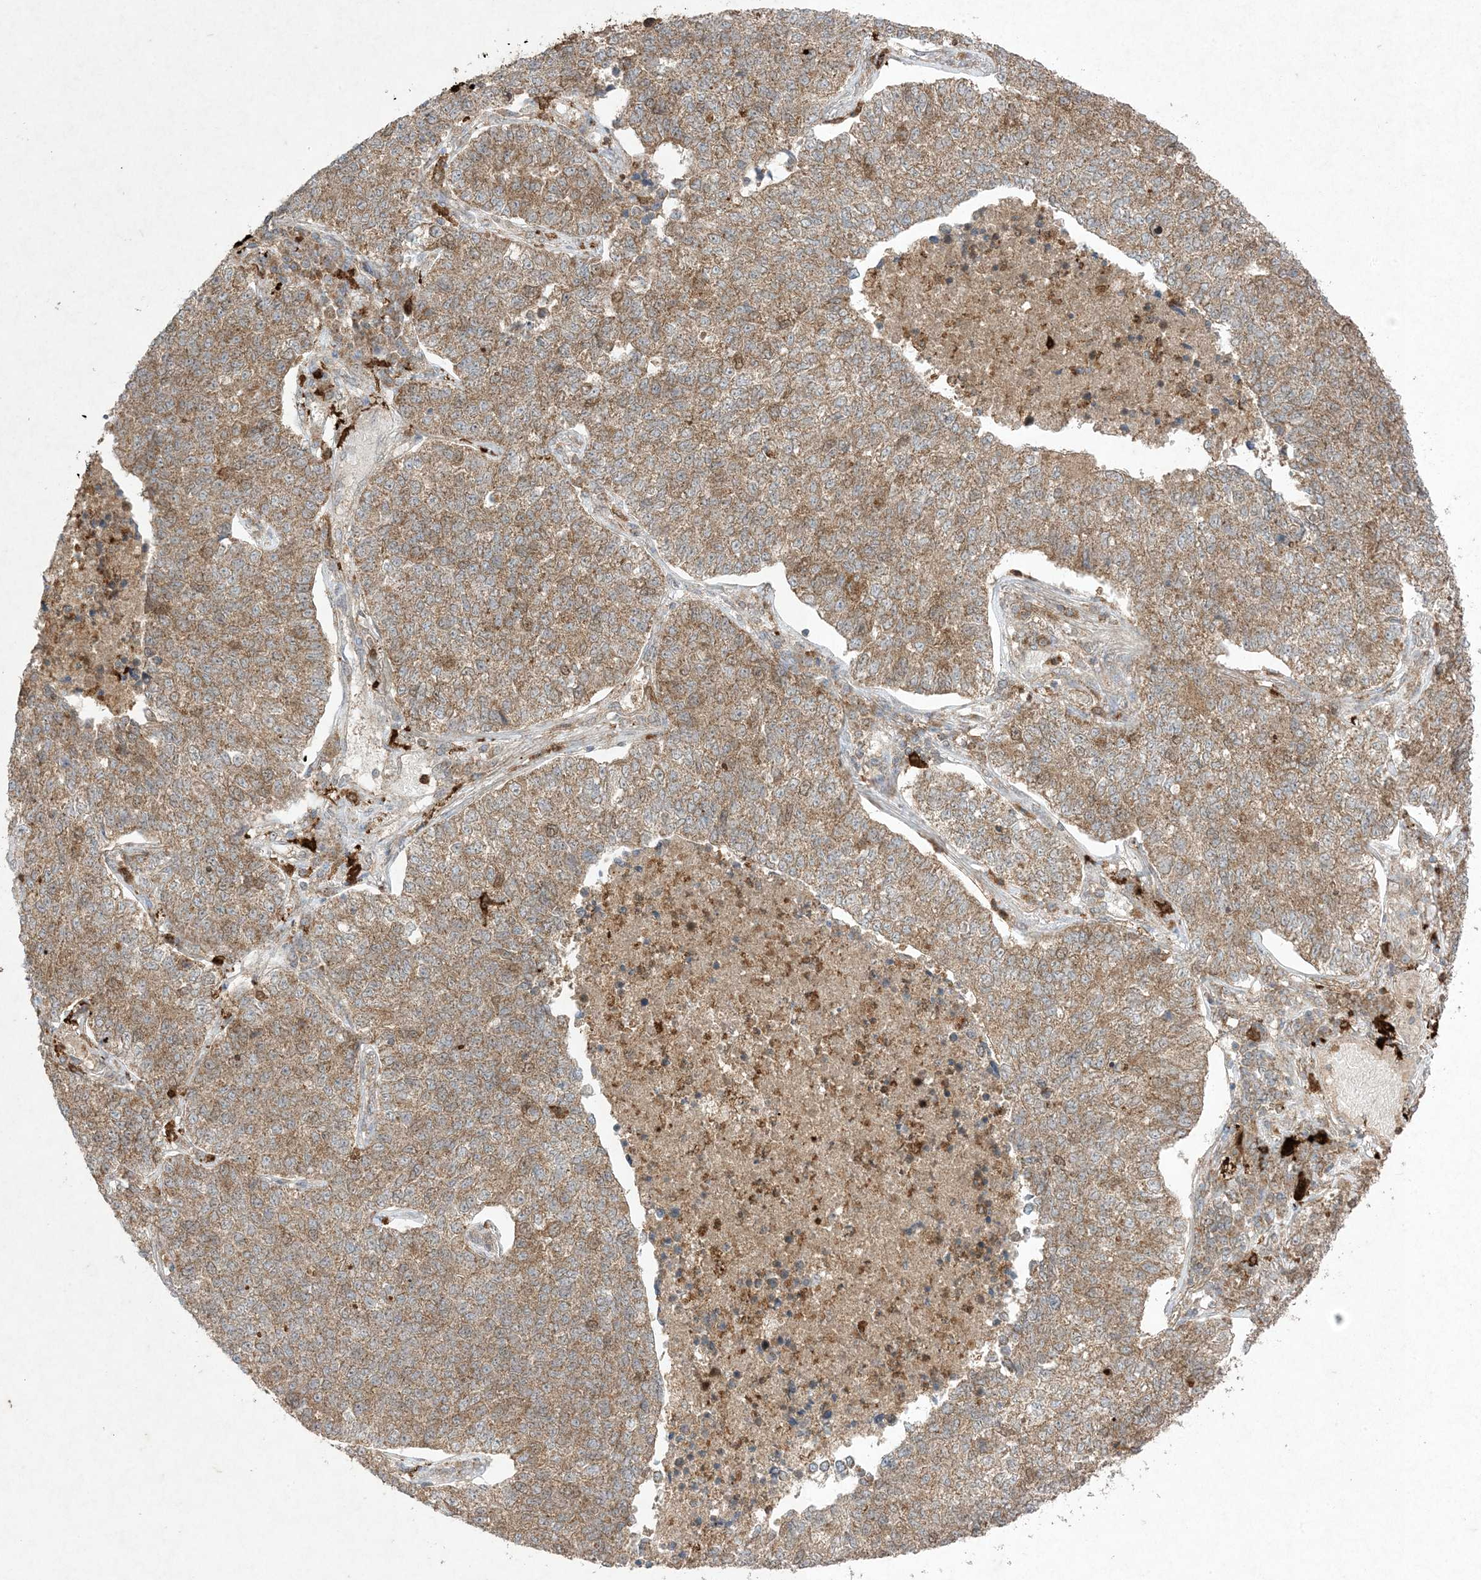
{"staining": {"intensity": "moderate", "quantity": ">75%", "location": "cytoplasmic/membranous"}, "tissue": "lung cancer", "cell_type": "Tumor cells", "image_type": "cancer", "snomed": [{"axis": "morphology", "description": "Adenocarcinoma, NOS"}, {"axis": "topography", "description": "Lung"}], "caption": "Adenocarcinoma (lung) stained with DAB (3,3'-diaminobenzidine) immunohistochemistry (IHC) reveals medium levels of moderate cytoplasmic/membranous expression in about >75% of tumor cells.", "gene": "UBE2C", "patient": {"sex": "male", "age": 49}}